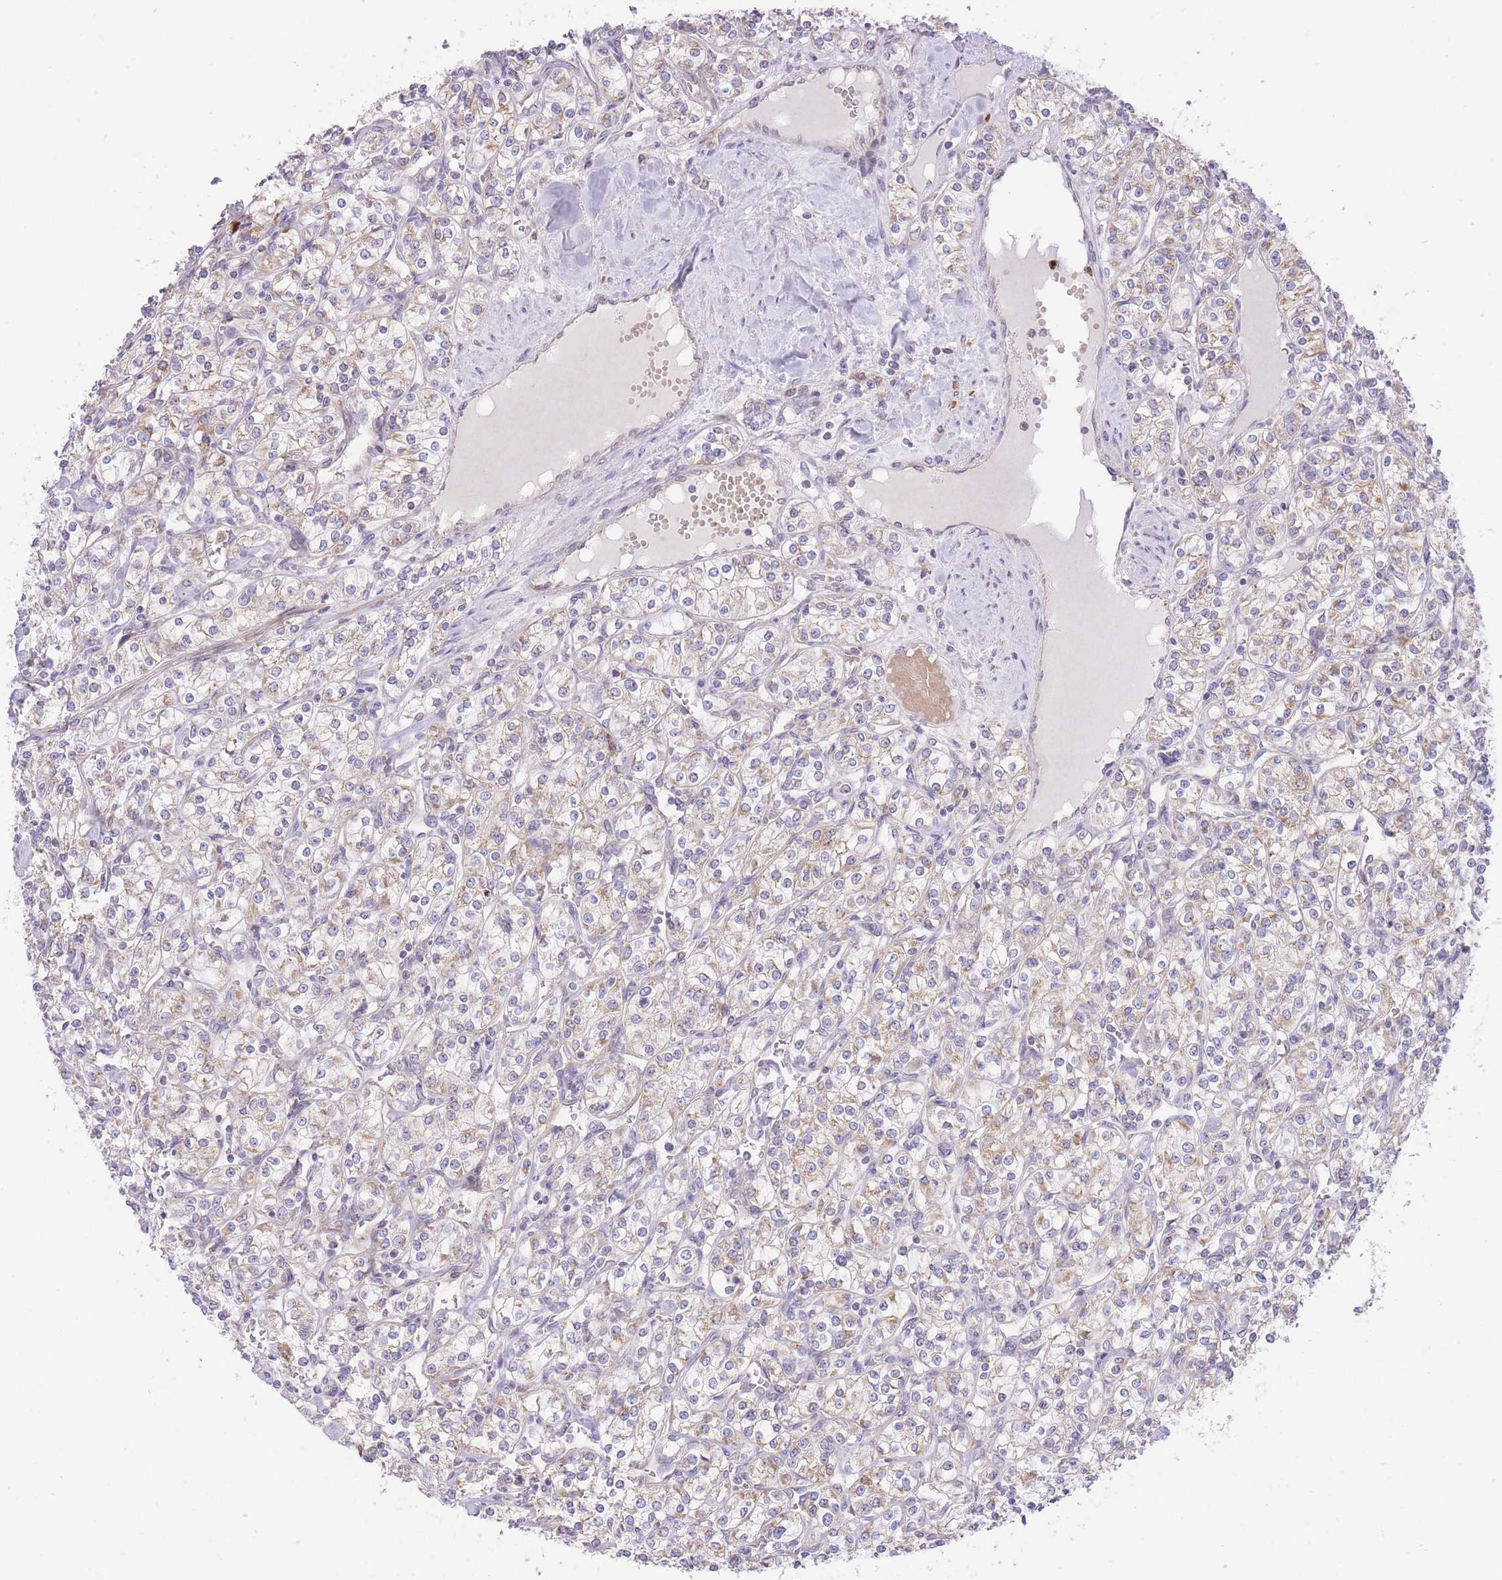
{"staining": {"intensity": "moderate", "quantity": "25%-75%", "location": "cytoplasmic/membranous"}, "tissue": "renal cancer", "cell_type": "Tumor cells", "image_type": "cancer", "snomed": [{"axis": "morphology", "description": "Adenocarcinoma, NOS"}, {"axis": "topography", "description": "Kidney"}], "caption": "Moderate cytoplasmic/membranous expression is seen in about 25%-75% of tumor cells in renal cancer.", "gene": "BOLA2B", "patient": {"sex": "male", "age": 77}}